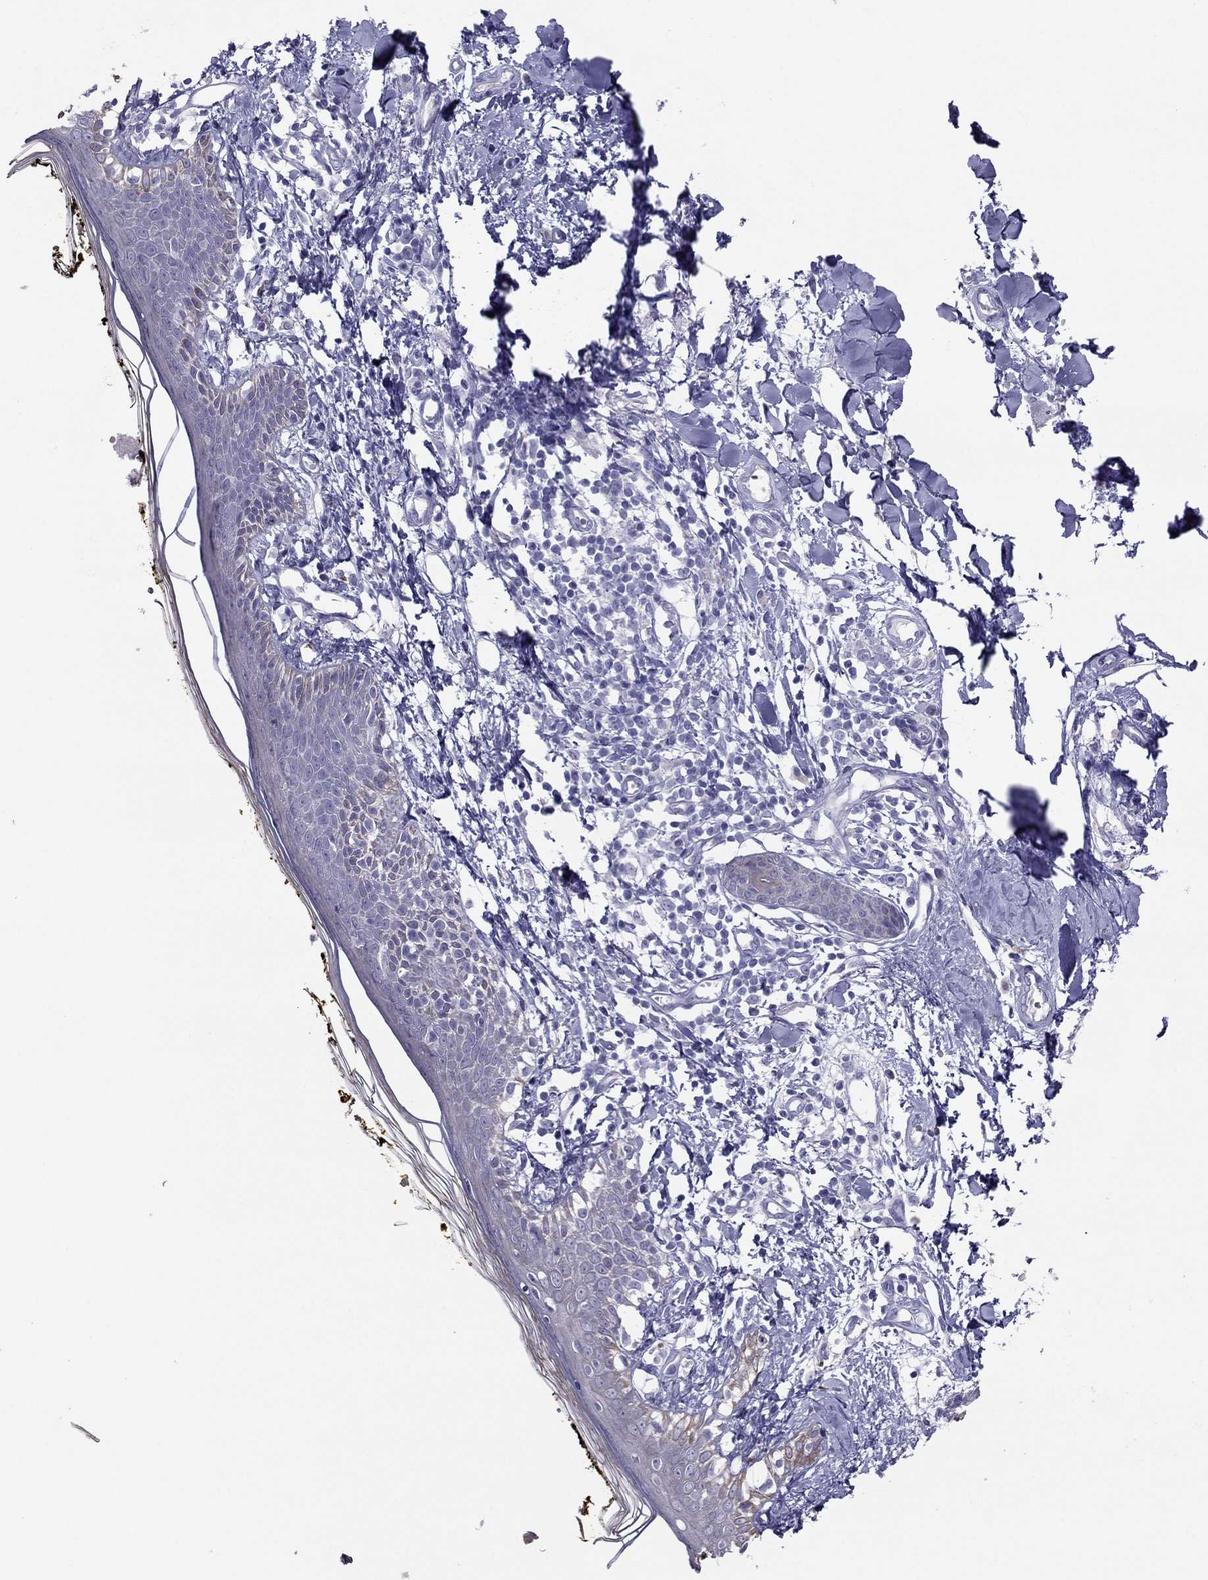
{"staining": {"intensity": "negative", "quantity": "none", "location": "none"}, "tissue": "skin", "cell_type": "Fibroblasts", "image_type": "normal", "snomed": [{"axis": "morphology", "description": "Normal tissue, NOS"}, {"axis": "topography", "description": "Skin"}], "caption": "An immunohistochemistry micrograph of benign skin is shown. There is no staining in fibroblasts of skin. (DAB immunohistochemistry (IHC) with hematoxylin counter stain).", "gene": "MAEL", "patient": {"sex": "male", "age": 76}}